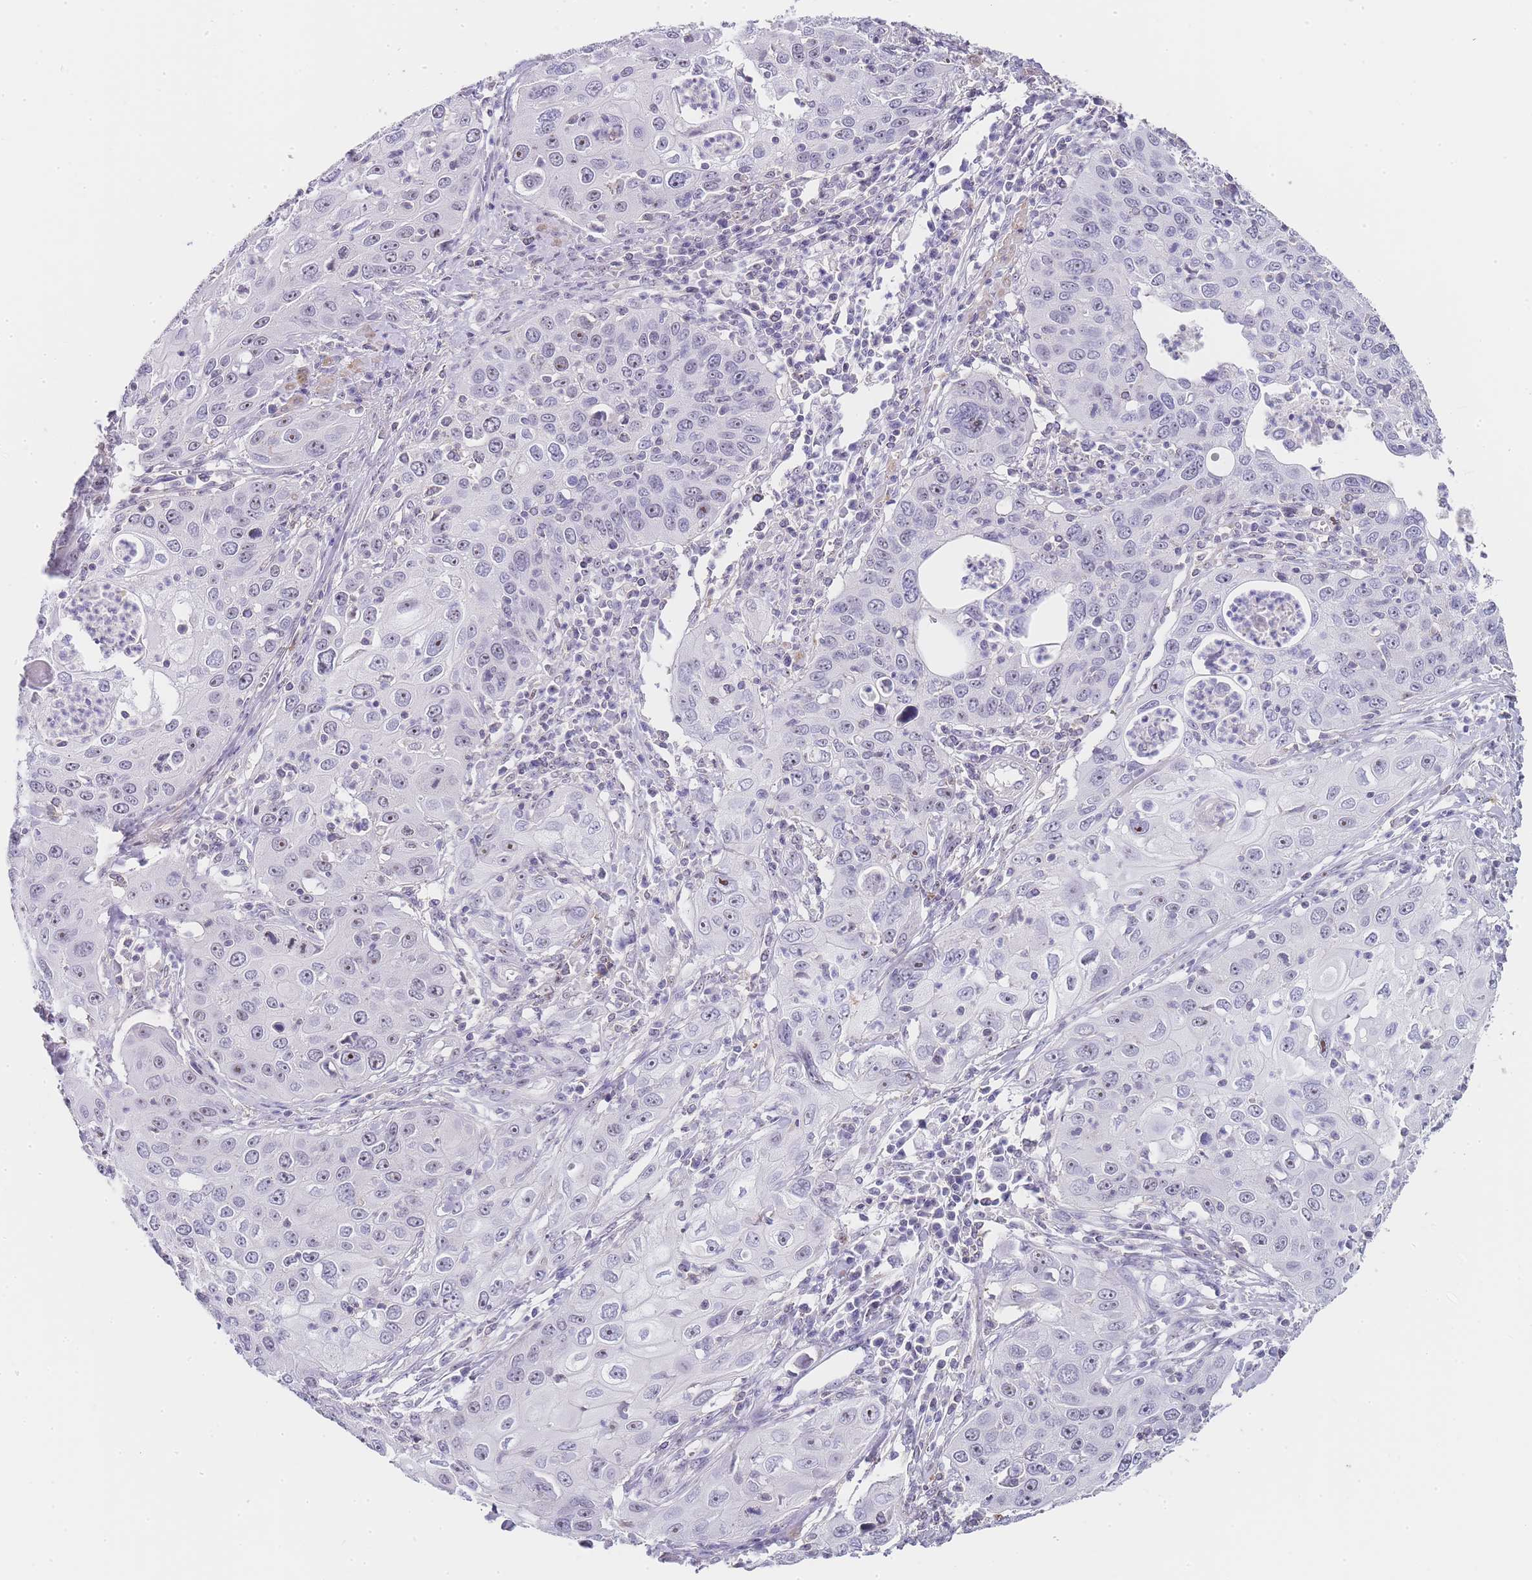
{"staining": {"intensity": "weak", "quantity": "<25%", "location": "nuclear"}, "tissue": "cervical cancer", "cell_type": "Tumor cells", "image_type": "cancer", "snomed": [{"axis": "morphology", "description": "Squamous cell carcinoma, NOS"}, {"axis": "topography", "description": "Cervix"}], "caption": "DAB (3,3'-diaminobenzidine) immunohistochemical staining of human squamous cell carcinoma (cervical) reveals no significant staining in tumor cells. Brightfield microscopy of immunohistochemistry stained with DAB (brown) and hematoxylin (blue), captured at high magnification.", "gene": "NOP14", "patient": {"sex": "female", "age": 36}}